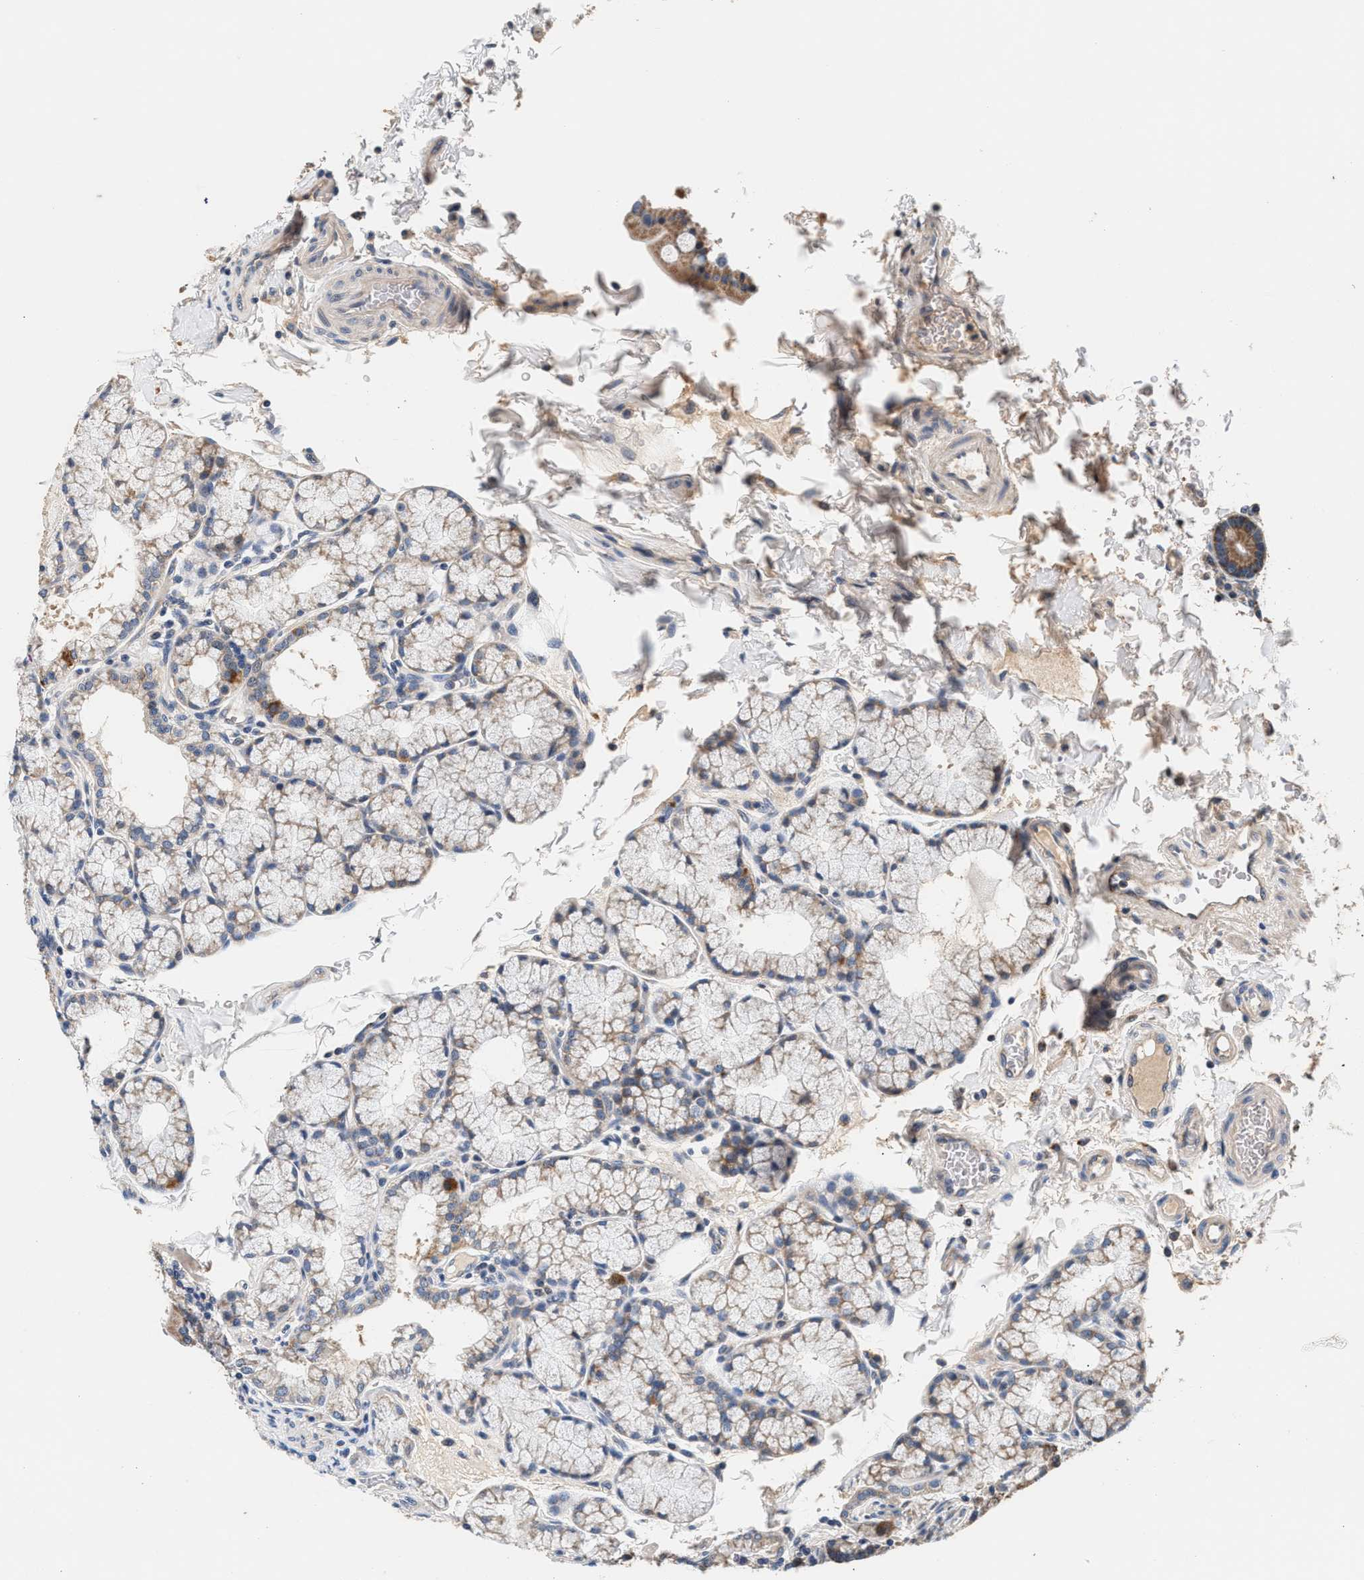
{"staining": {"intensity": "moderate", "quantity": ">75%", "location": "cytoplasmic/membranous"}, "tissue": "duodenum", "cell_type": "Glandular cells", "image_type": "normal", "snomed": [{"axis": "morphology", "description": "Normal tissue, NOS"}, {"axis": "topography", "description": "Duodenum"}], "caption": "IHC of benign human duodenum displays medium levels of moderate cytoplasmic/membranous staining in approximately >75% of glandular cells.", "gene": "PTGR3", "patient": {"sex": "male", "age": 50}}